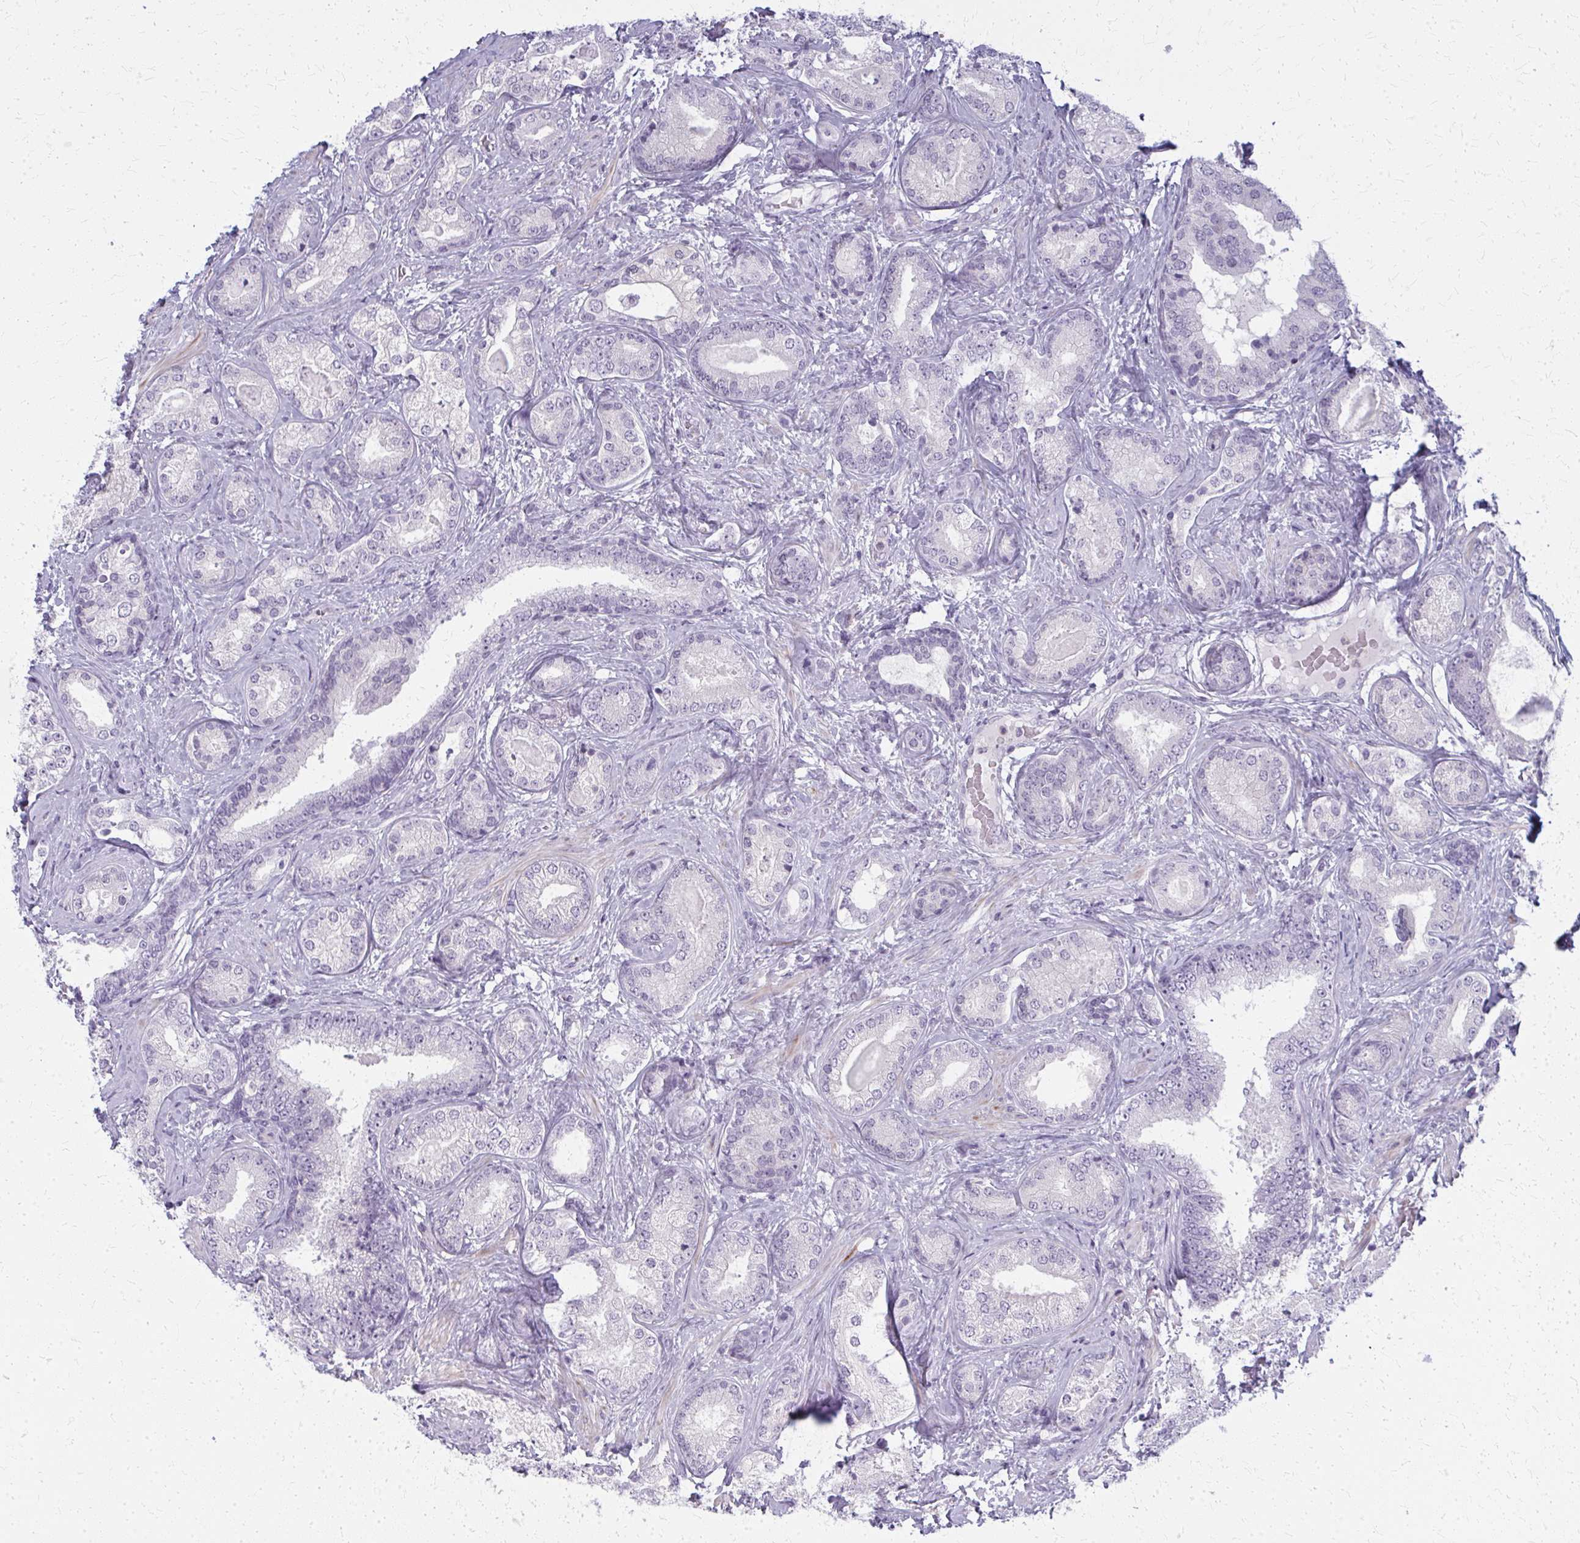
{"staining": {"intensity": "negative", "quantity": "none", "location": "none"}, "tissue": "prostate cancer", "cell_type": "Tumor cells", "image_type": "cancer", "snomed": [{"axis": "morphology", "description": "Adenocarcinoma, High grade"}, {"axis": "topography", "description": "Prostate"}], "caption": "Immunohistochemistry of prostate cancer reveals no expression in tumor cells.", "gene": "CASQ2", "patient": {"sex": "male", "age": 62}}